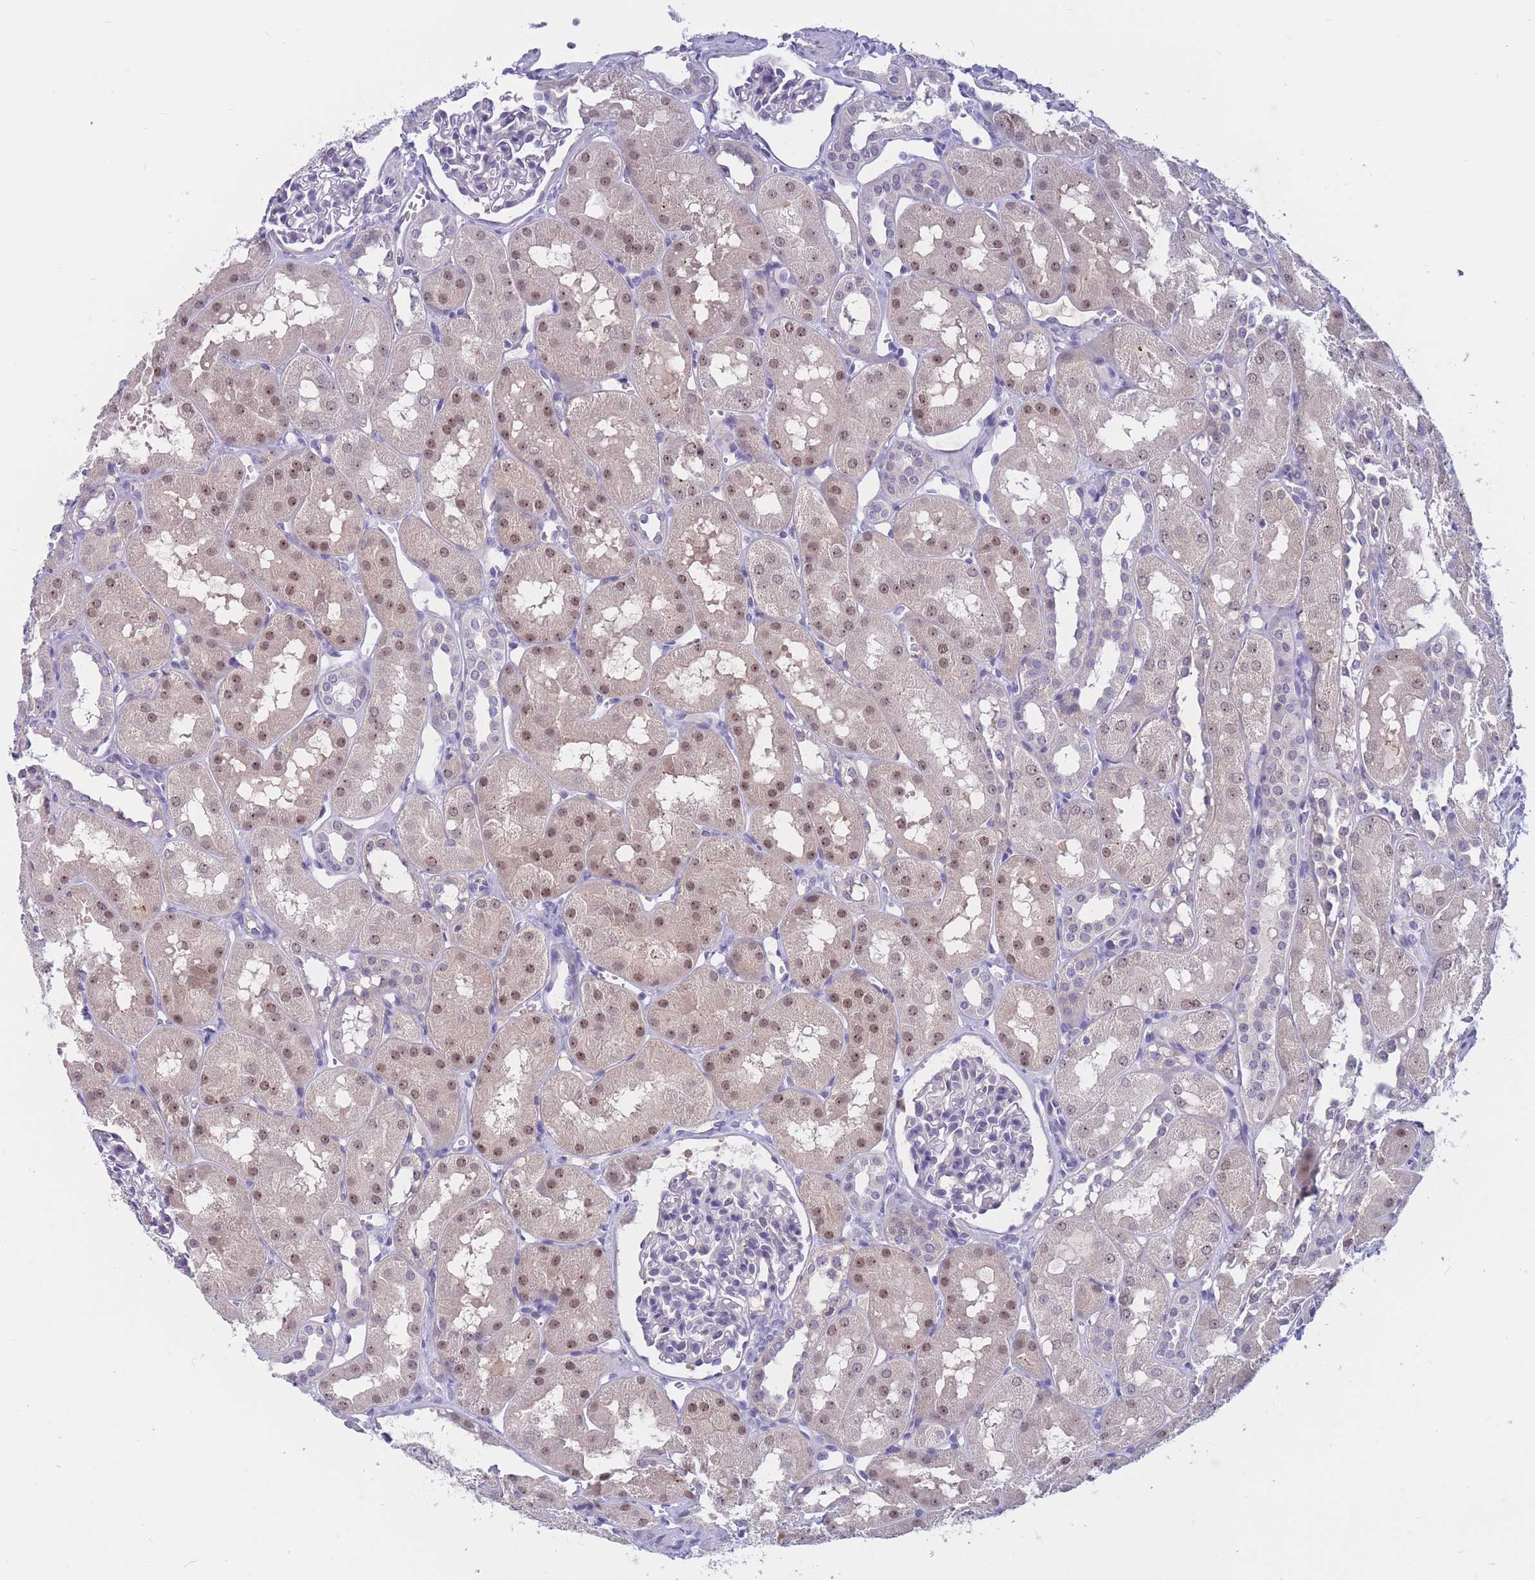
{"staining": {"intensity": "negative", "quantity": "none", "location": "none"}, "tissue": "kidney", "cell_type": "Cells in glomeruli", "image_type": "normal", "snomed": [{"axis": "morphology", "description": "Normal tissue, NOS"}, {"axis": "topography", "description": "Kidney"}, {"axis": "topography", "description": "Urinary bladder"}], "caption": "There is no significant expression in cells in glomeruli of kidney. (DAB immunohistochemistry (IHC), high magnification).", "gene": "BOP1", "patient": {"sex": "male", "age": 16}}